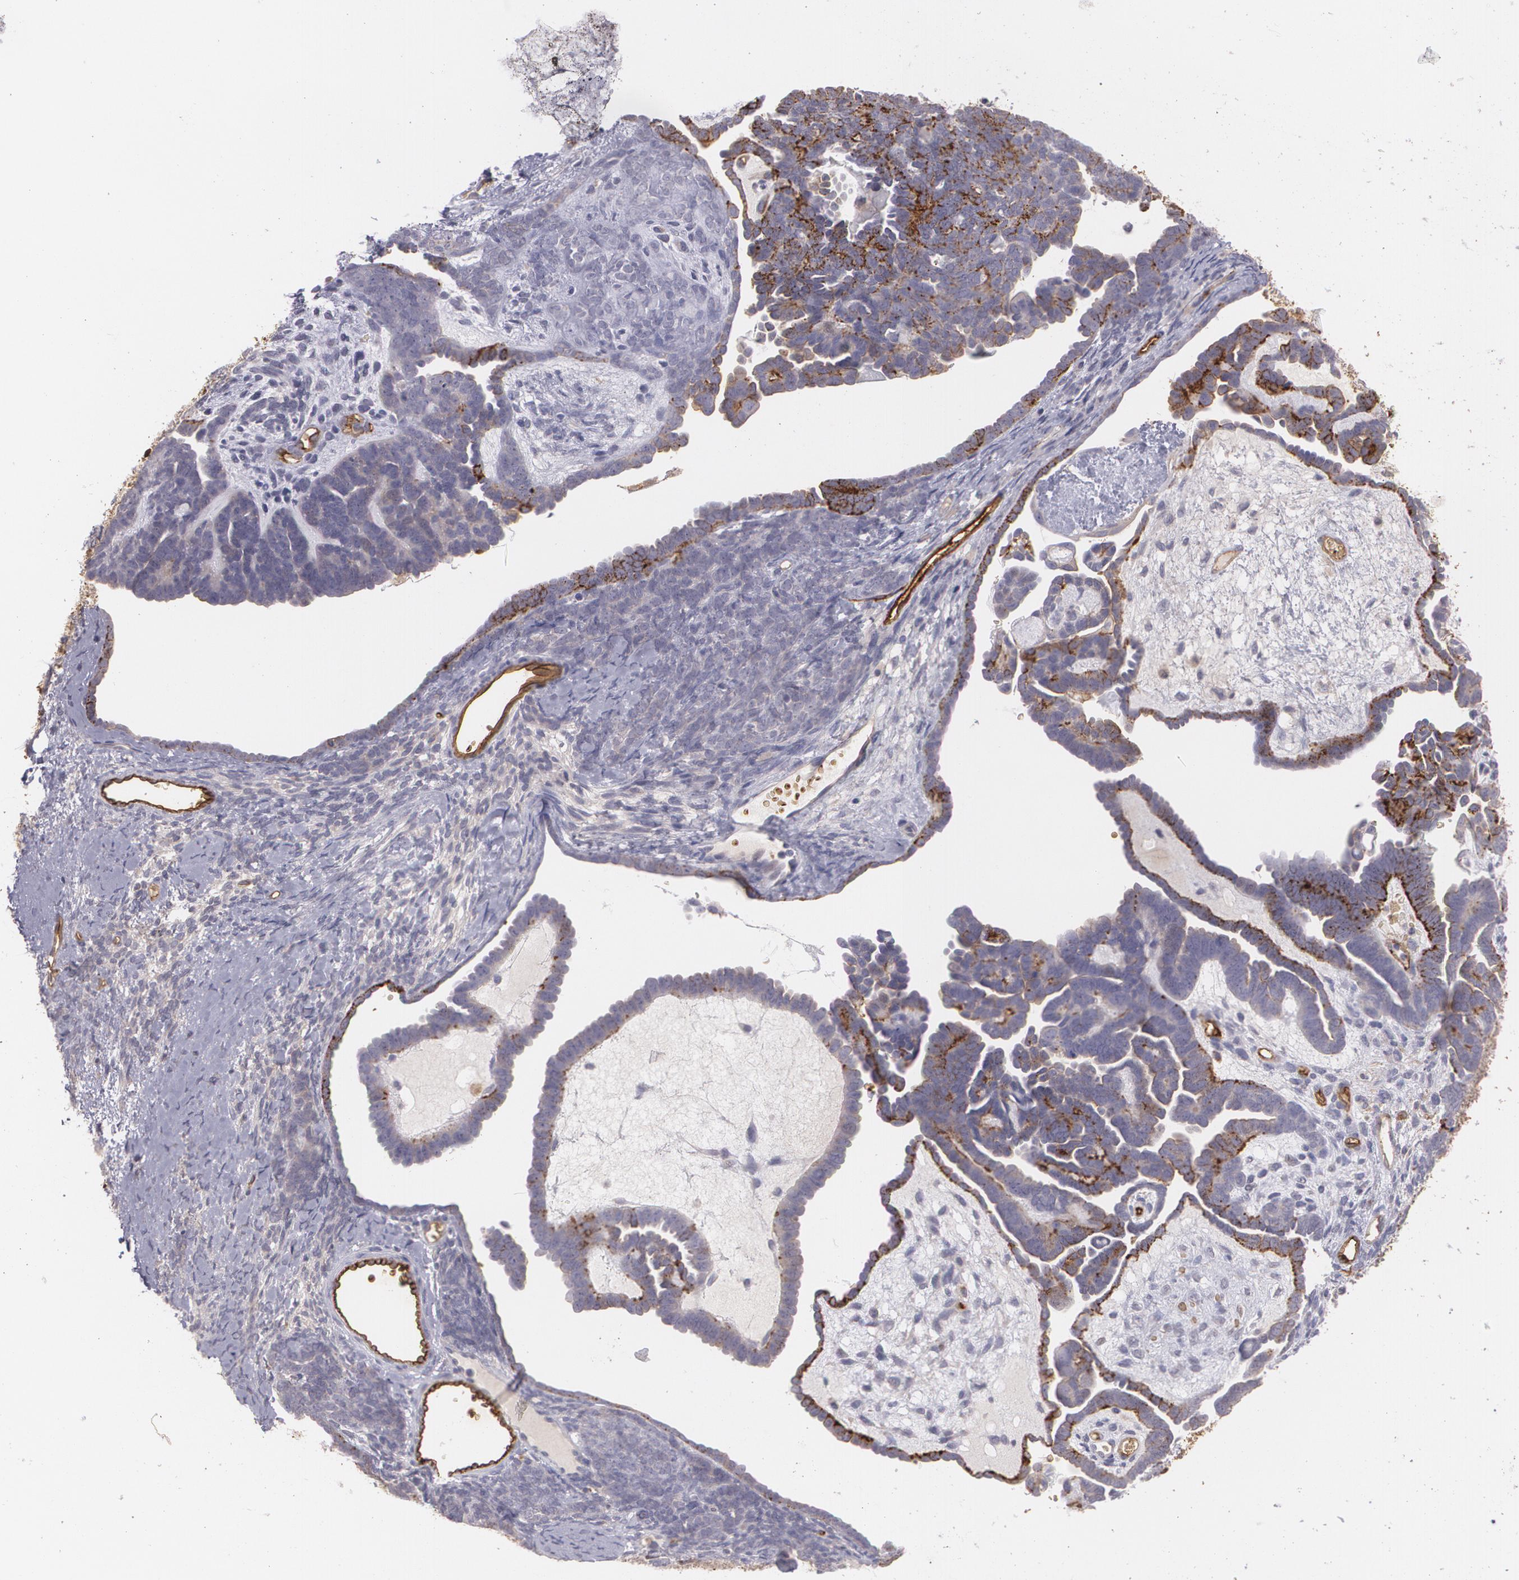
{"staining": {"intensity": "negative", "quantity": "none", "location": "none"}, "tissue": "endometrial cancer", "cell_type": "Tumor cells", "image_type": "cancer", "snomed": [{"axis": "morphology", "description": "Neoplasm, malignant, NOS"}, {"axis": "topography", "description": "Endometrium"}], "caption": "Immunohistochemistry (IHC) photomicrograph of neoplastic tissue: human endometrial cancer (malignant neoplasm) stained with DAB (3,3'-diaminobenzidine) exhibits no significant protein expression in tumor cells.", "gene": "ACE", "patient": {"sex": "female", "age": 74}}